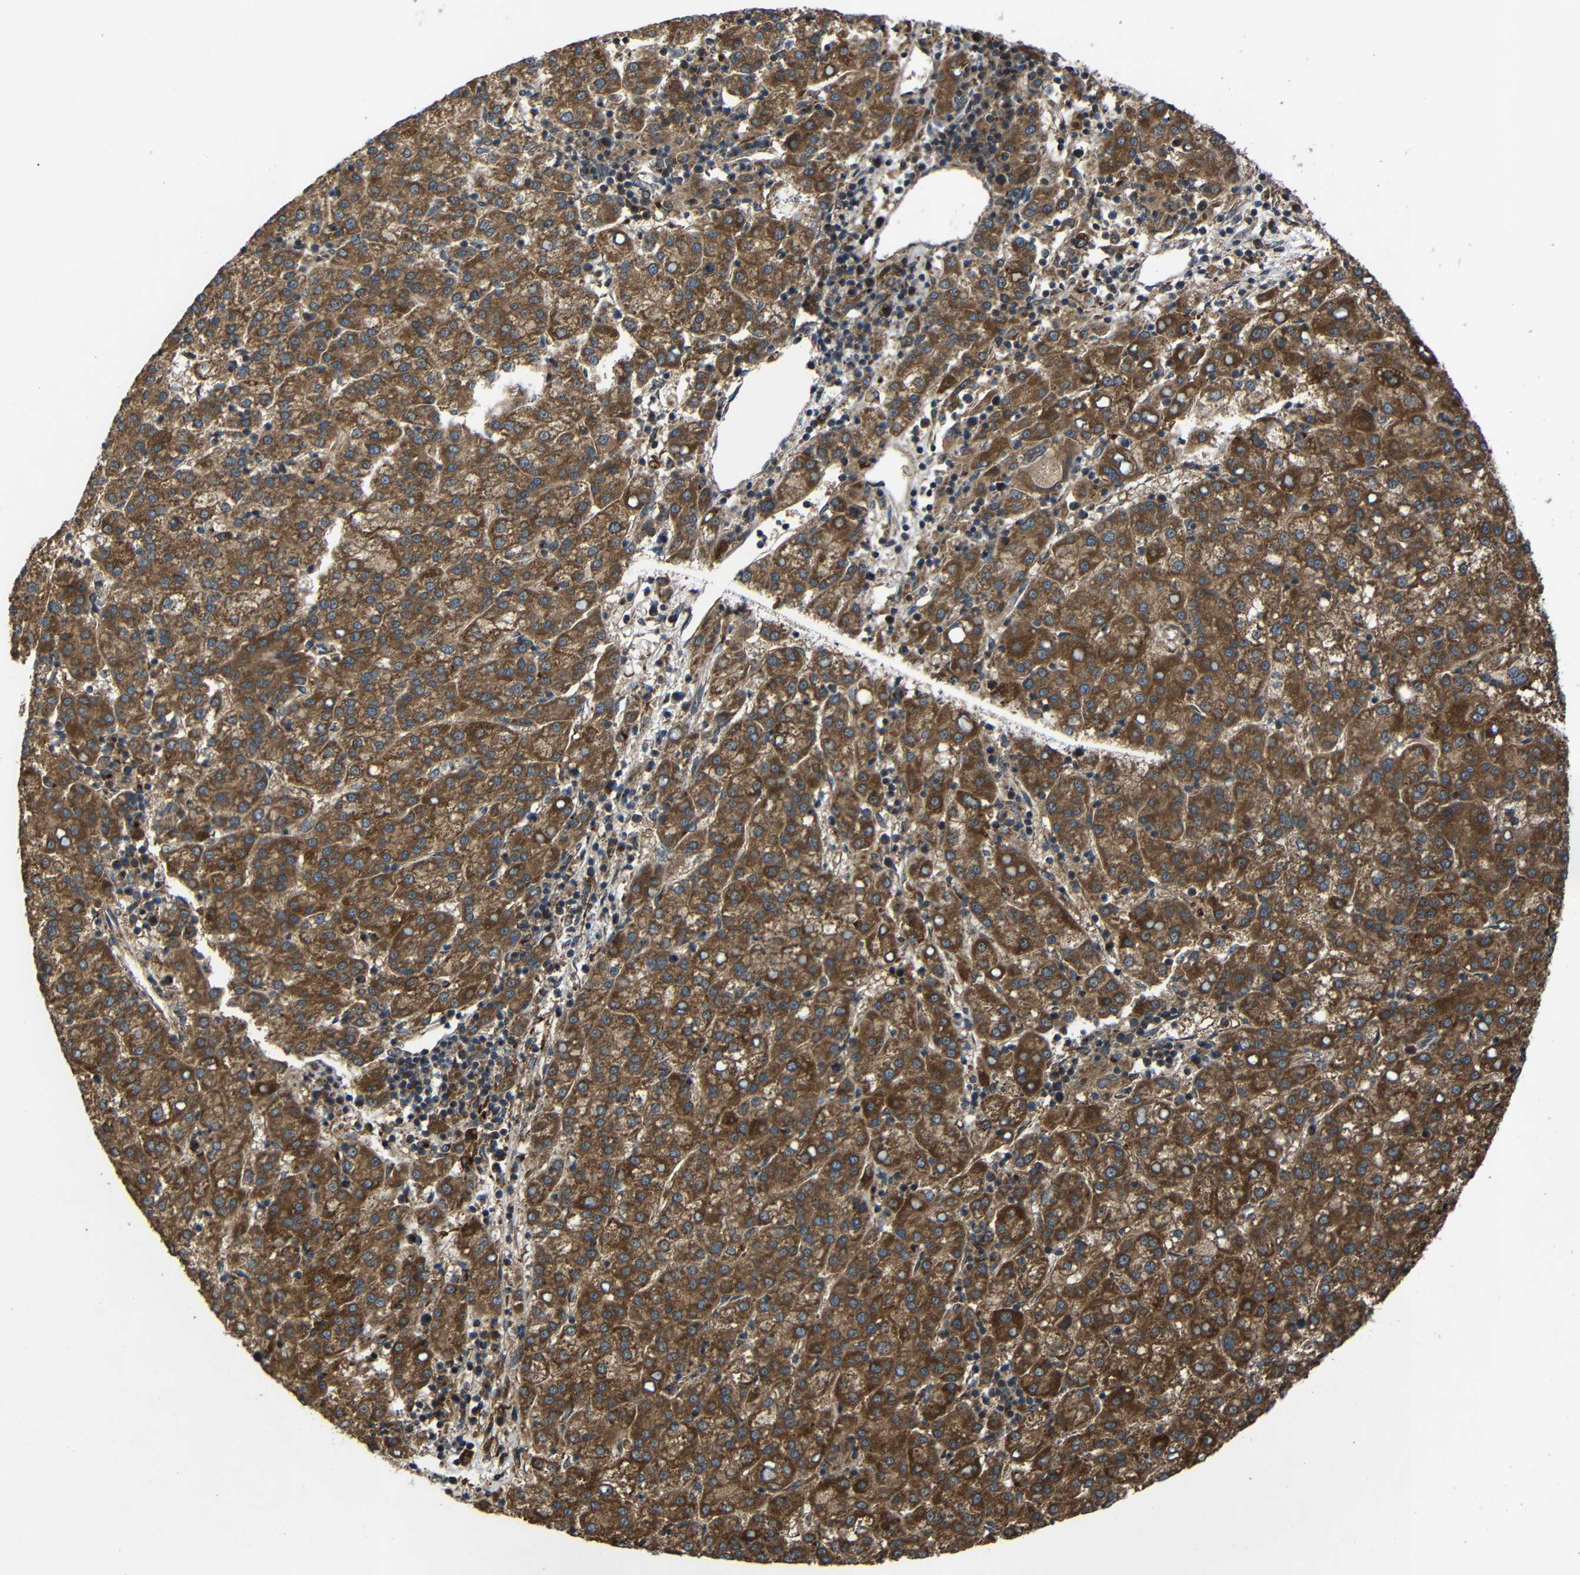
{"staining": {"intensity": "strong", "quantity": ">75%", "location": "cytoplasmic/membranous"}, "tissue": "liver cancer", "cell_type": "Tumor cells", "image_type": "cancer", "snomed": [{"axis": "morphology", "description": "Carcinoma, Hepatocellular, NOS"}, {"axis": "topography", "description": "Liver"}], "caption": "Immunohistochemical staining of human liver cancer (hepatocellular carcinoma) displays high levels of strong cytoplasmic/membranous protein staining in about >75% of tumor cells.", "gene": "C1GALT1", "patient": {"sex": "female", "age": 58}}